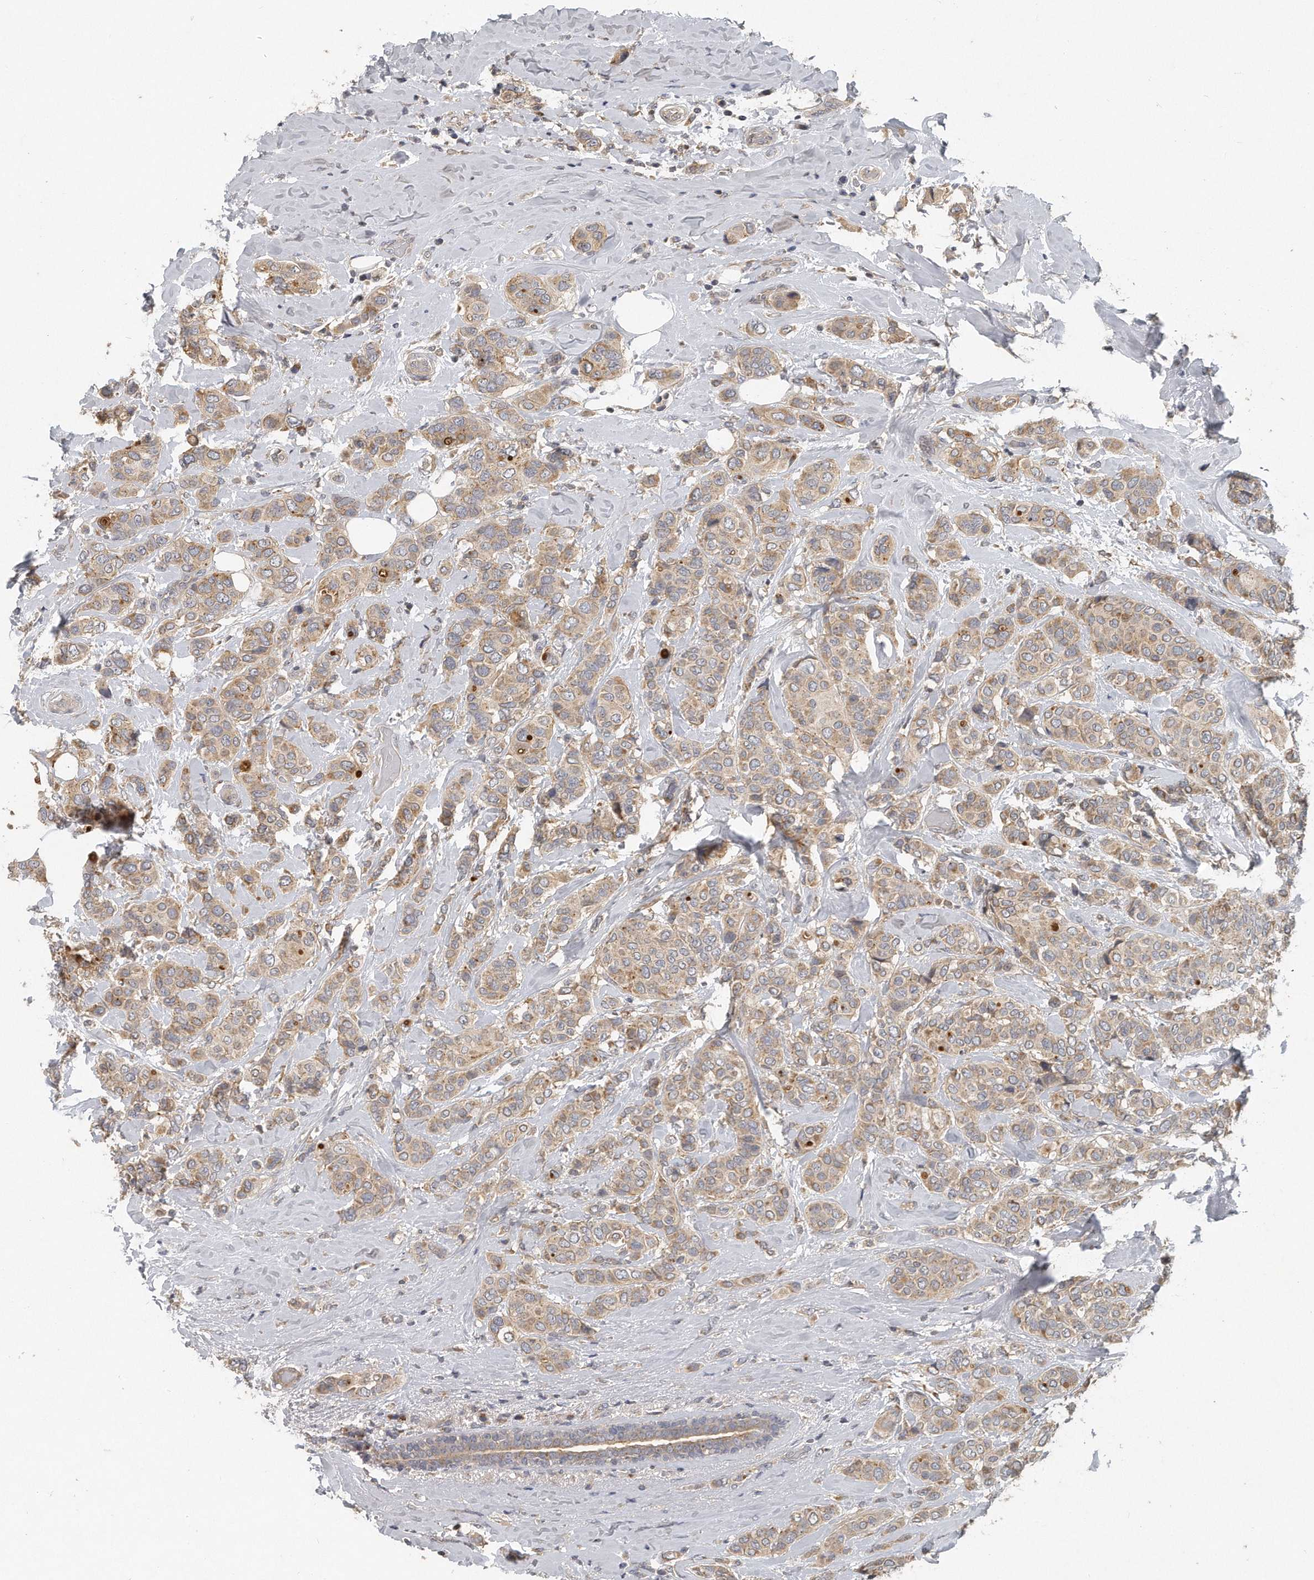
{"staining": {"intensity": "weak", "quantity": ">75%", "location": "cytoplasmic/membranous"}, "tissue": "breast cancer", "cell_type": "Tumor cells", "image_type": "cancer", "snomed": [{"axis": "morphology", "description": "Lobular carcinoma"}, {"axis": "topography", "description": "Breast"}], "caption": "Breast lobular carcinoma stained with DAB immunohistochemistry displays low levels of weak cytoplasmic/membranous expression in about >75% of tumor cells. Using DAB (brown) and hematoxylin (blue) stains, captured at high magnification using brightfield microscopy.", "gene": "TRAPPC14", "patient": {"sex": "female", "age": 51}}